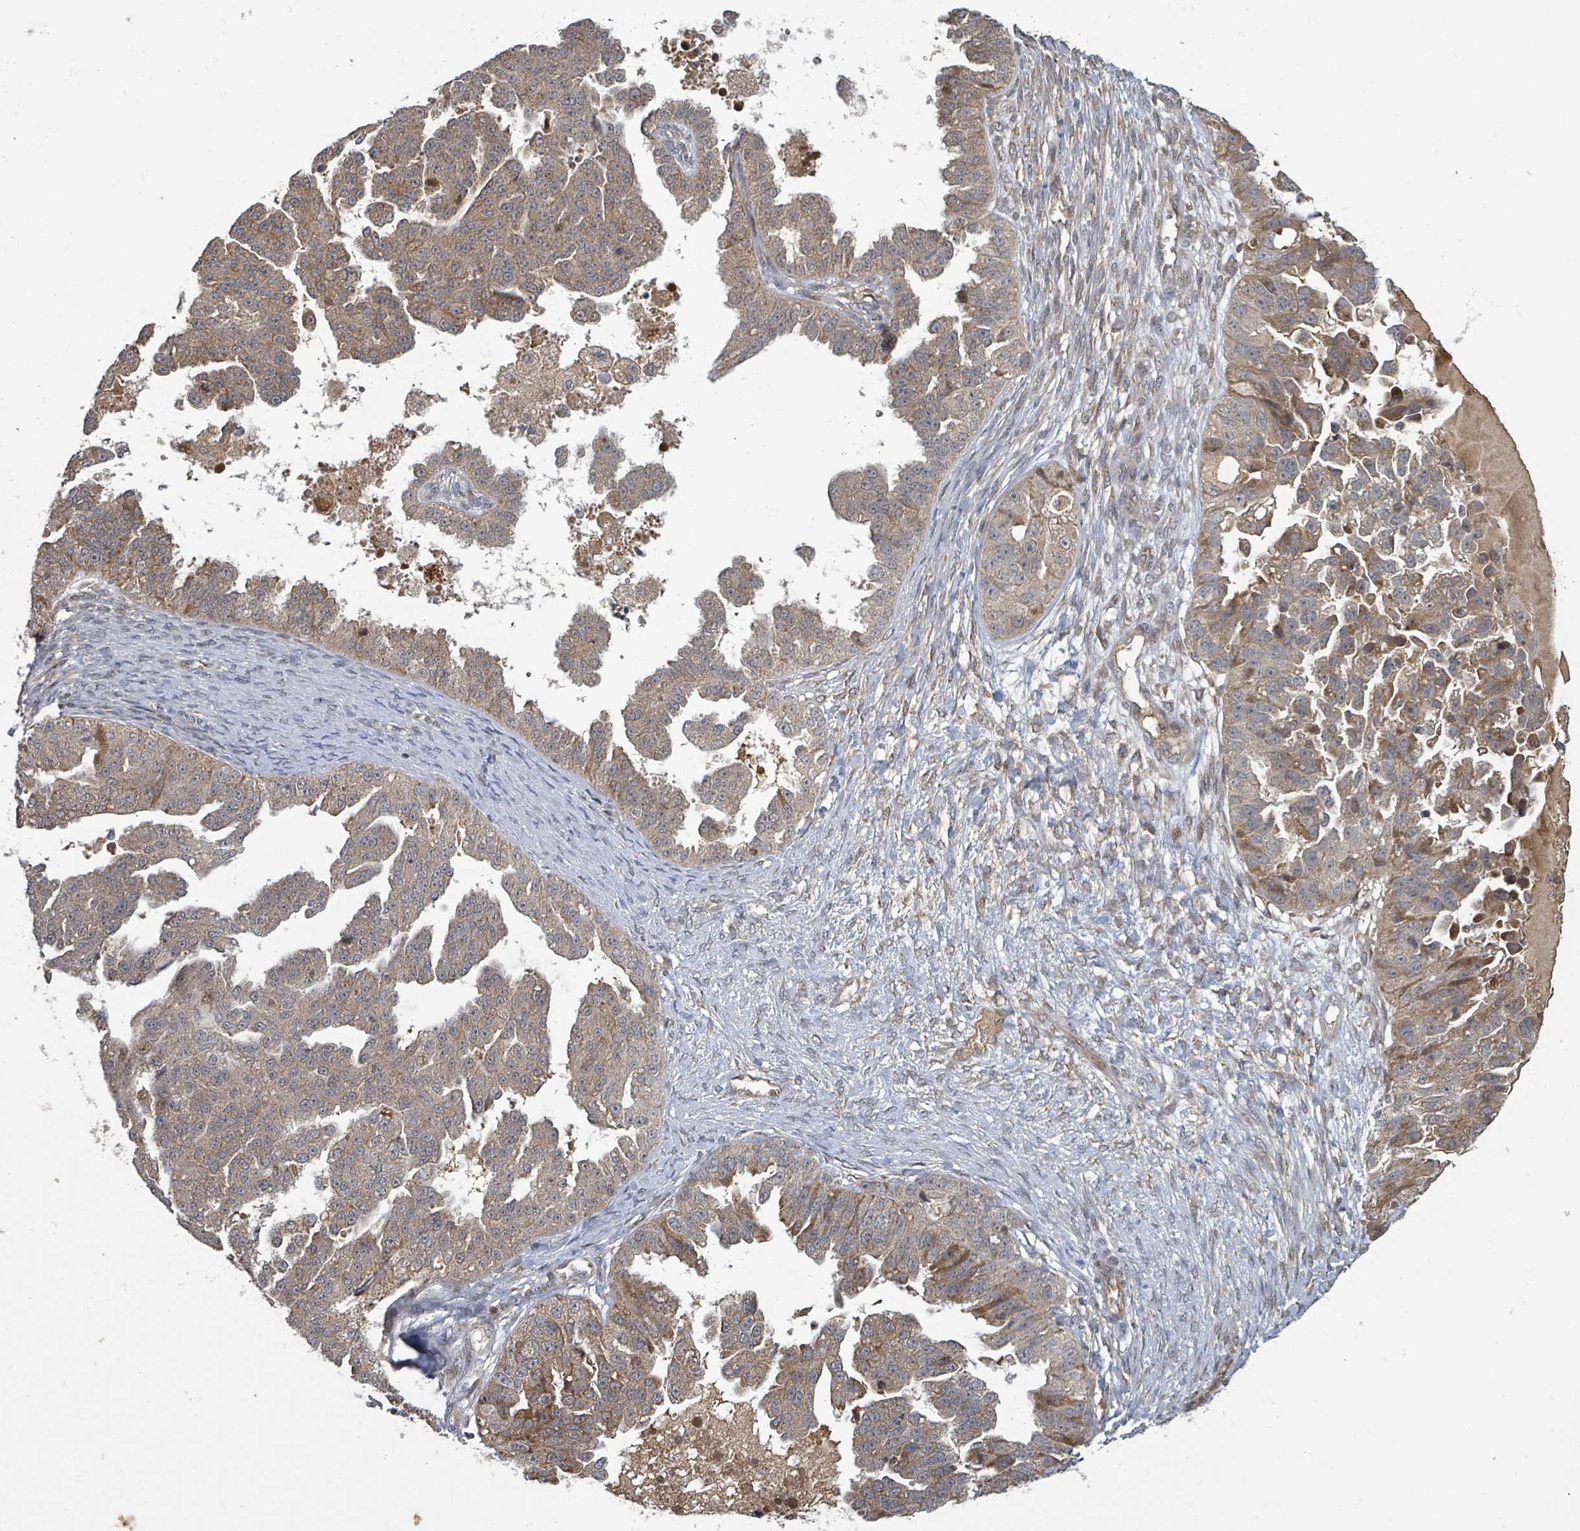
{"staining": {"intensity": "moderate", "quantity": ">75%", "location": "cytoplasmic/membranous"}, "tissue": "ovarian cancer", "cell_type": "Tumor cells", "image_type": "cancer", "snomed": [{"axis": "morphology", "description": "Cystadenocarcinoma, serous, NOS"}, {"axis": "topography", "description": "Ovary"}], "caption": "The image demonstrates immunohistochemical staining of ovarian cancer. There is moderate cytoplasmic/membranous expression is seen in approximately >75% of tumor cells. (DAB IHC, brown staining for protein, blue staining for nuclei).", "gene": "ITGA11", "patient": {"sex": "female", "age": 58}}